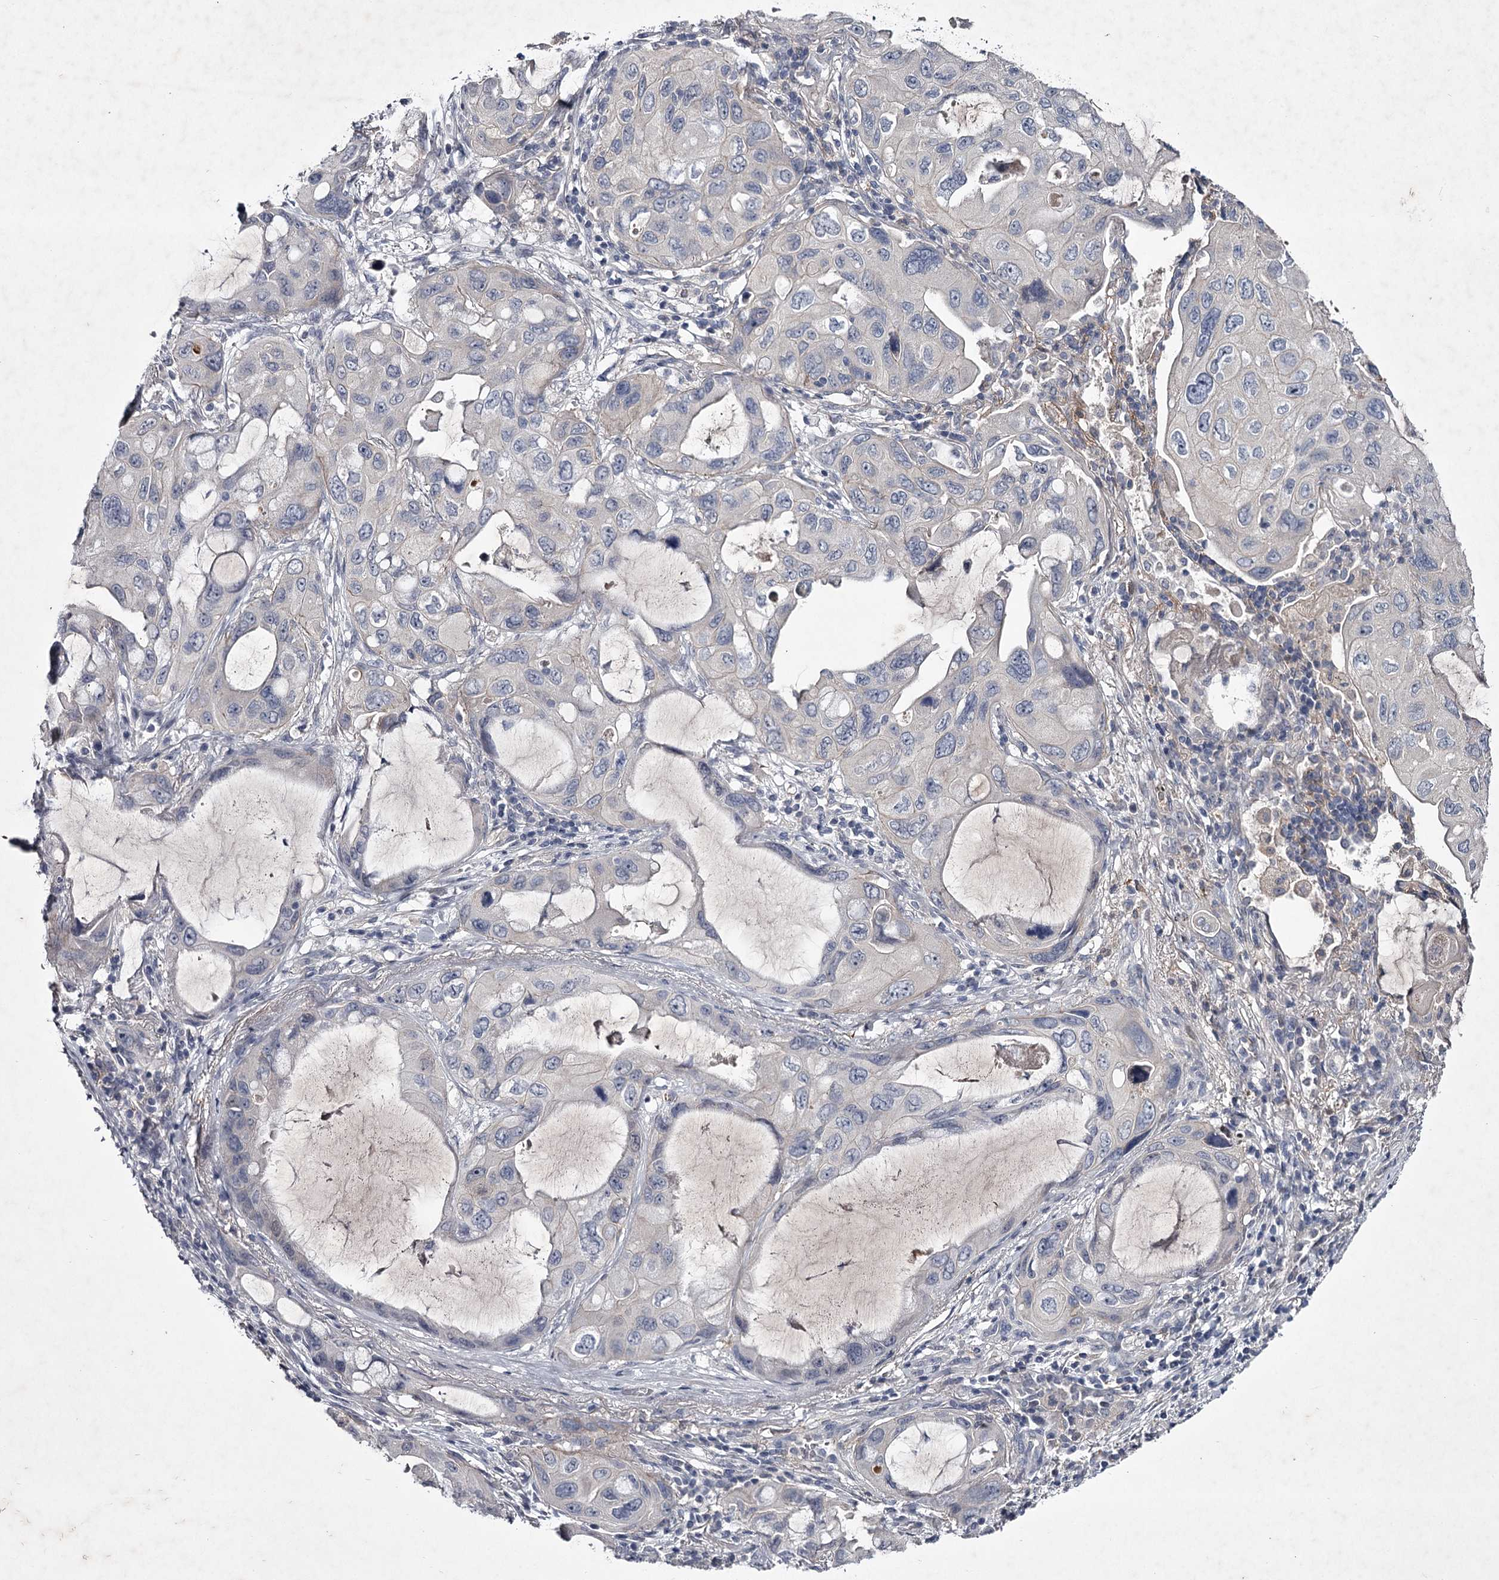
{"staining": {"intensity": "negative", "quantity": "none", "location": "none"}, "tissue": "lung cancer", "cell_type": "Tumor cells", "image_type": "cancer", "snomed": [{"axis": "morphology", "description": "Squamous cell carcinoma, NOS"}, {"axis": "topography", "description": "Lung"}], "caption": "Immunohistochemical staining of human lung squamous cell carcinoma reveals no significant staining in tumor cells. (DAB immunohistochemistry, high magnification).", "gene": "FDXACB1", "patient": {"sex": "female", "age": 73}}